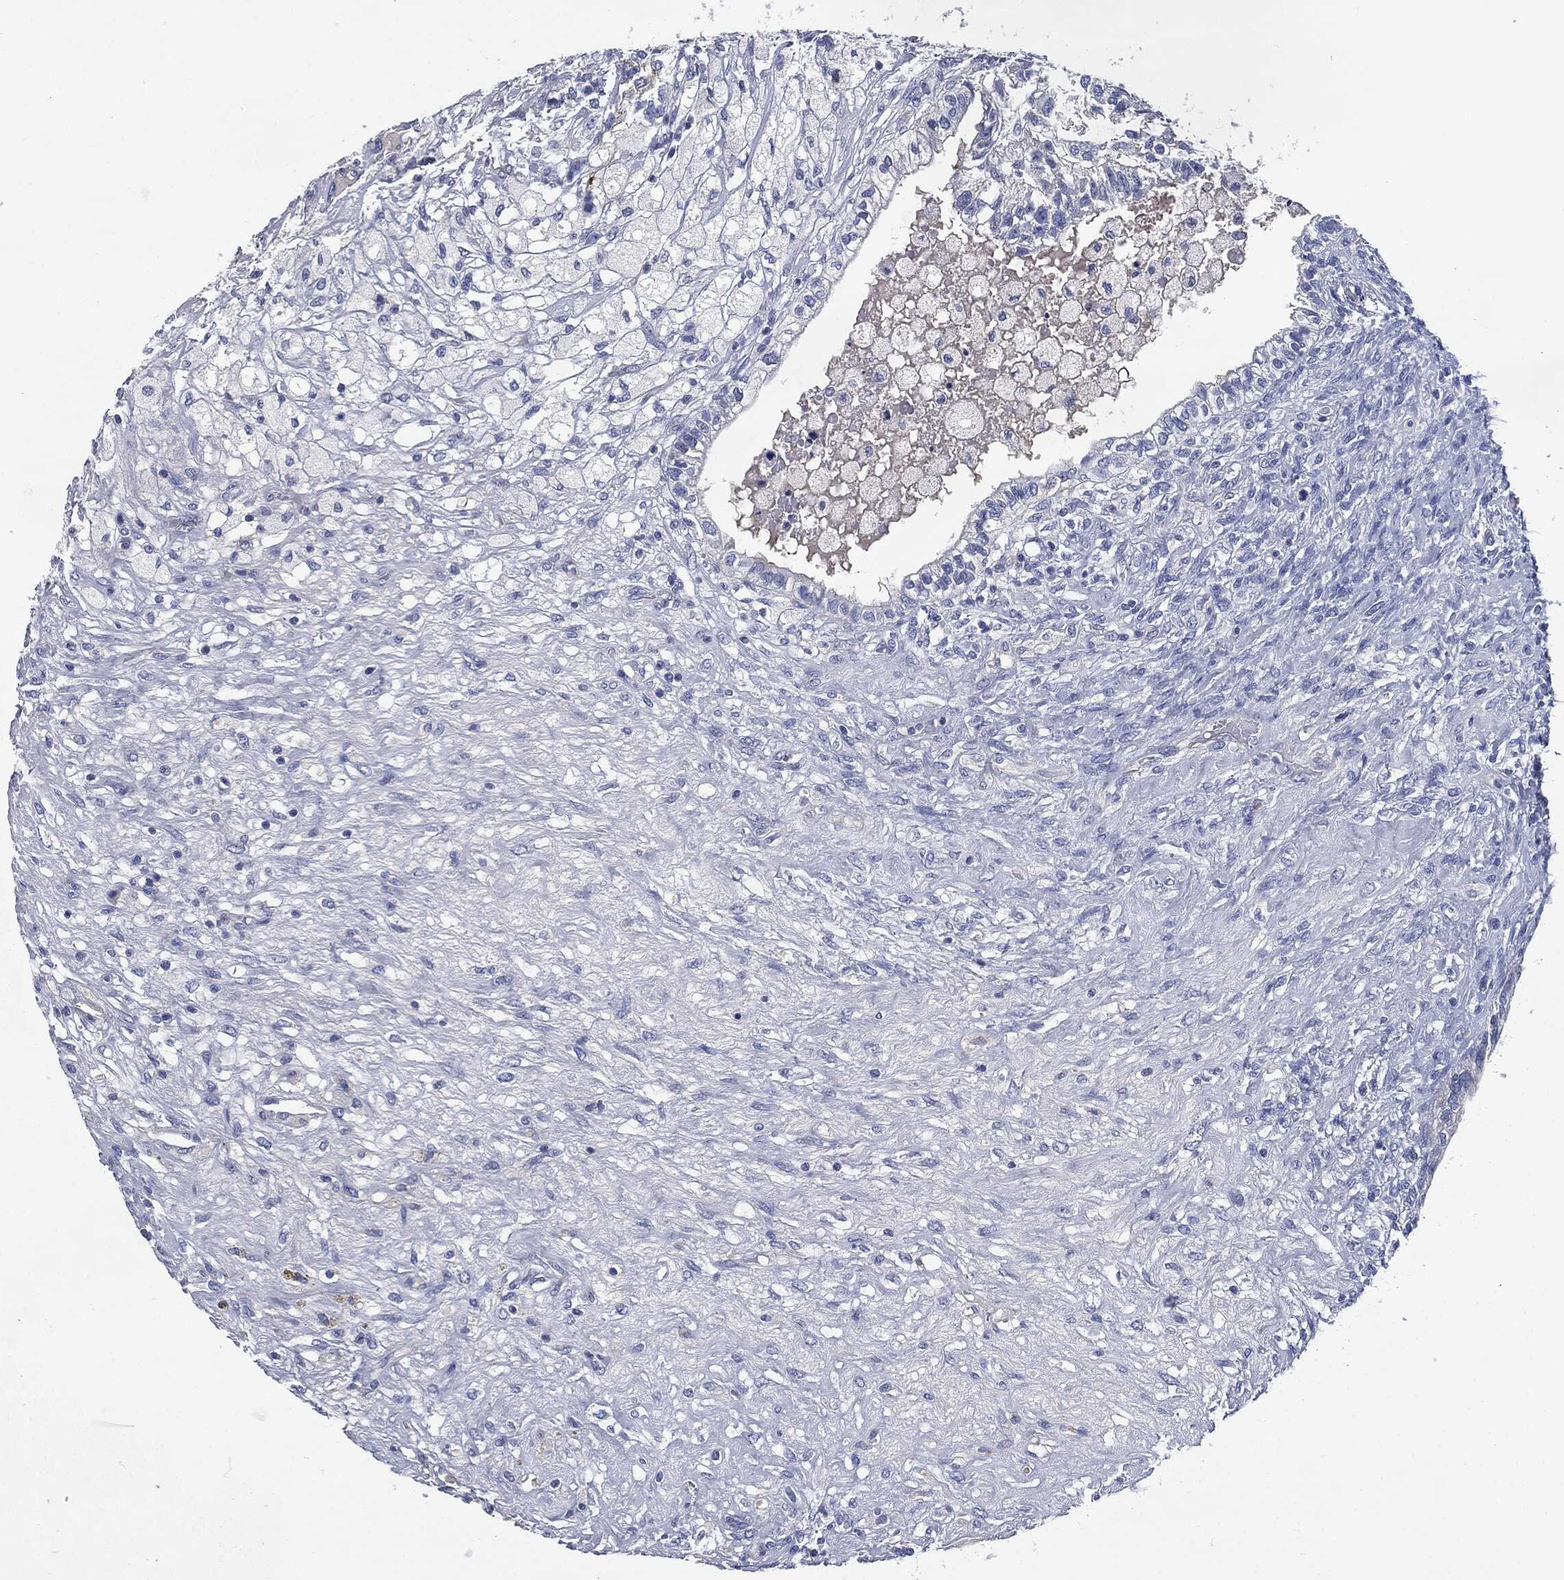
{"staining": {"intensity": "negative", "quantity": "none", "location": "none"}, "tissue": "testis cancer", "cell_type": "Tumor cells", "image_type": "cancer", "snomed": [{"axis": "morphology", "description": "Seminoma, NOS"}, {"axis": "morphology", "description": "Carcinoma, Embryonal, NOS"}, {"axis": "topography", "description": "Testis"}], "caption": "There is no significant positivity in tumor cells of testis cancer (embryonal carcinoma).", "gene": "CD27", "patient": {"sex": "male", "age": 41}}